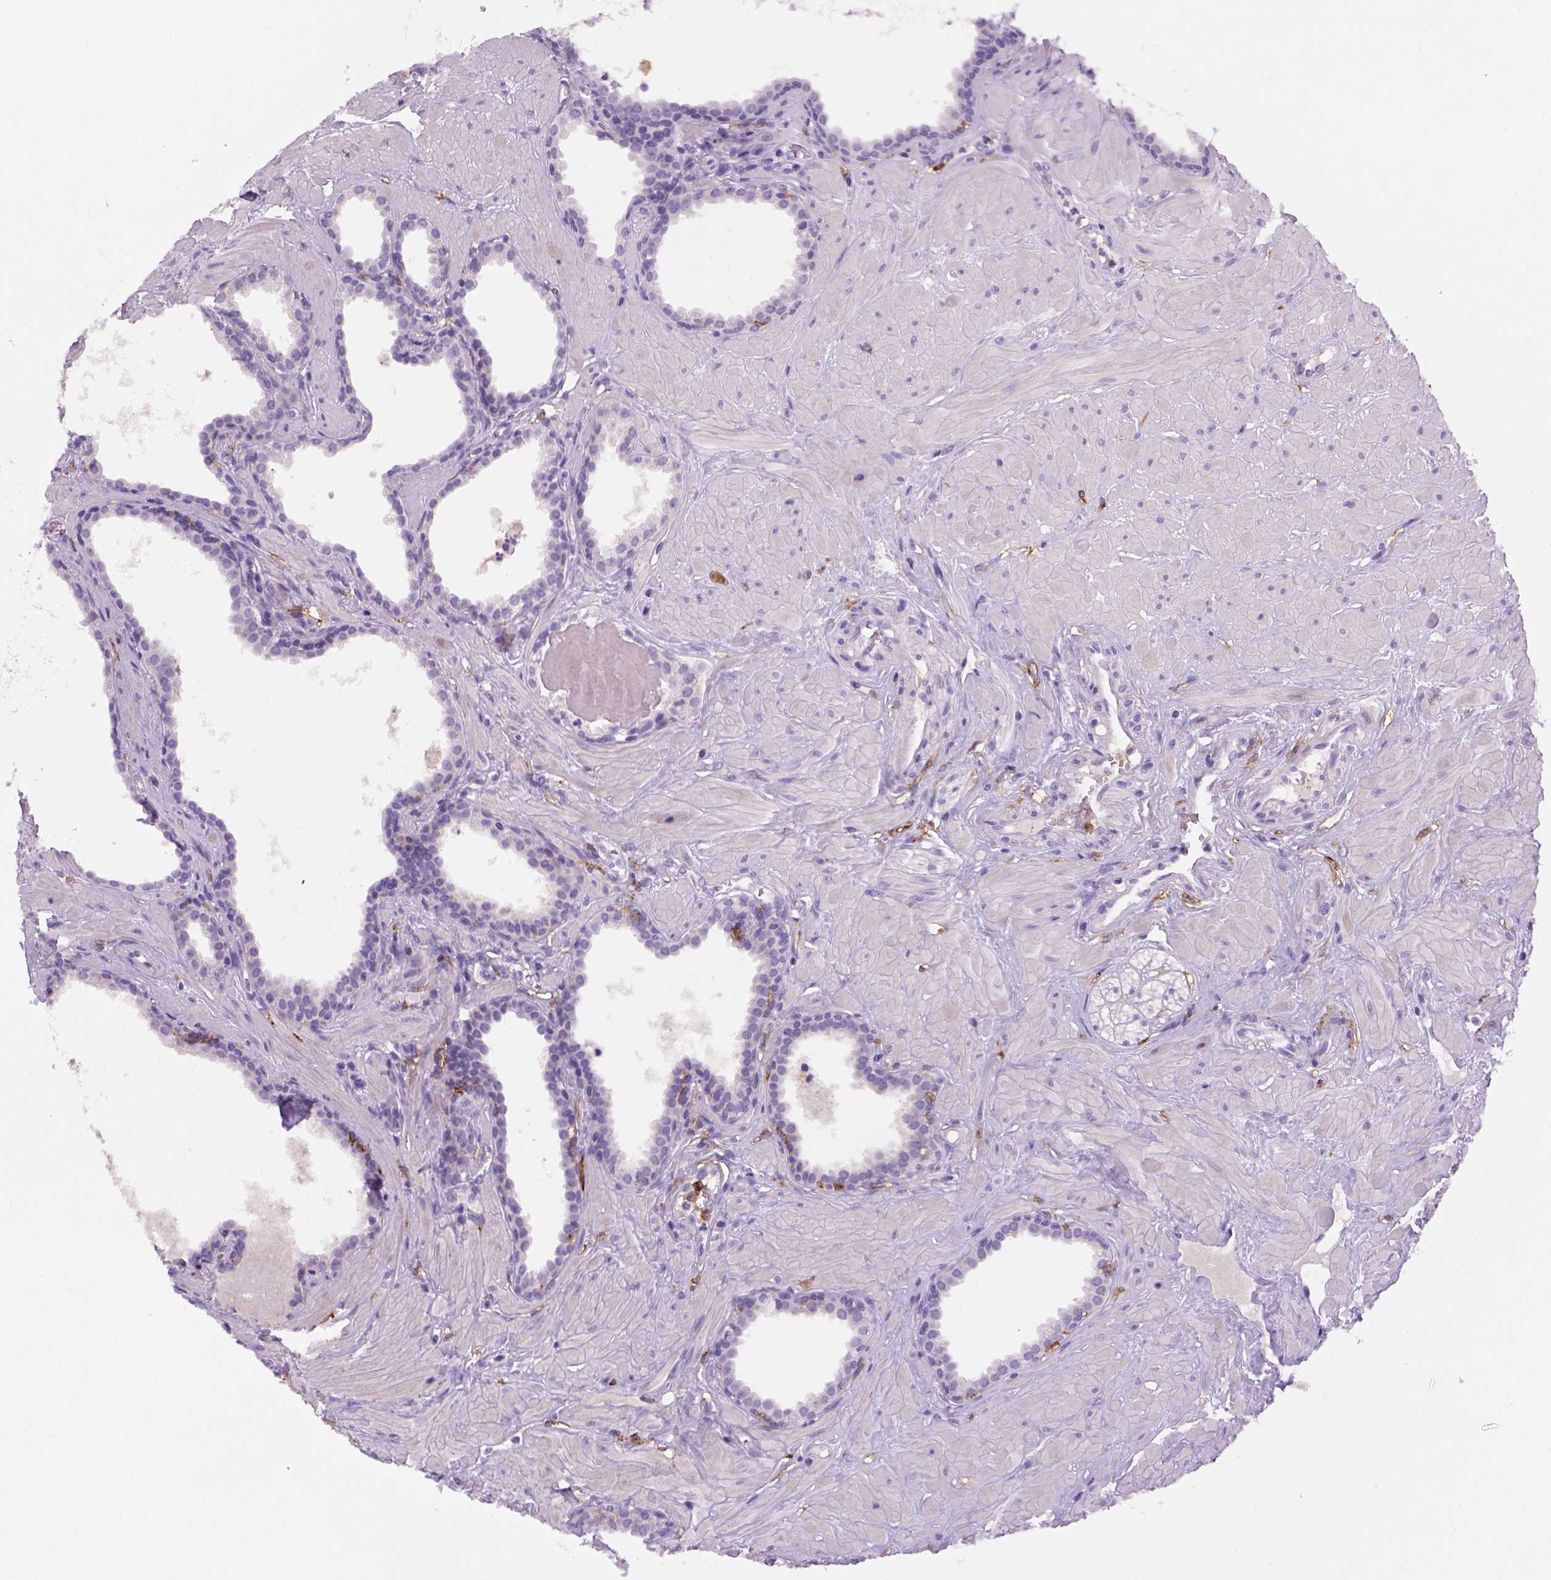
{"staining": {"intensity": "negative", "quantity": "none", "location": "none"}, "tissue": "prostate", "cell_type": "Glandular cells", "image_type": "normal", "snomed": [{"axis": "morphology", "description": "Normal tissue, NOS"}, {"axis": "topography", "description": "Prostate"}], "caption": "A high-resolution micrograph shows immunohistochemistry (IHC) staining of unremarkable prostate, which displays no significant positivity in glandular cells. (IHC, brightfield microscopy, high magnification).", "gene": "CD14", "patient": {"sex": "male", "age": 48}}